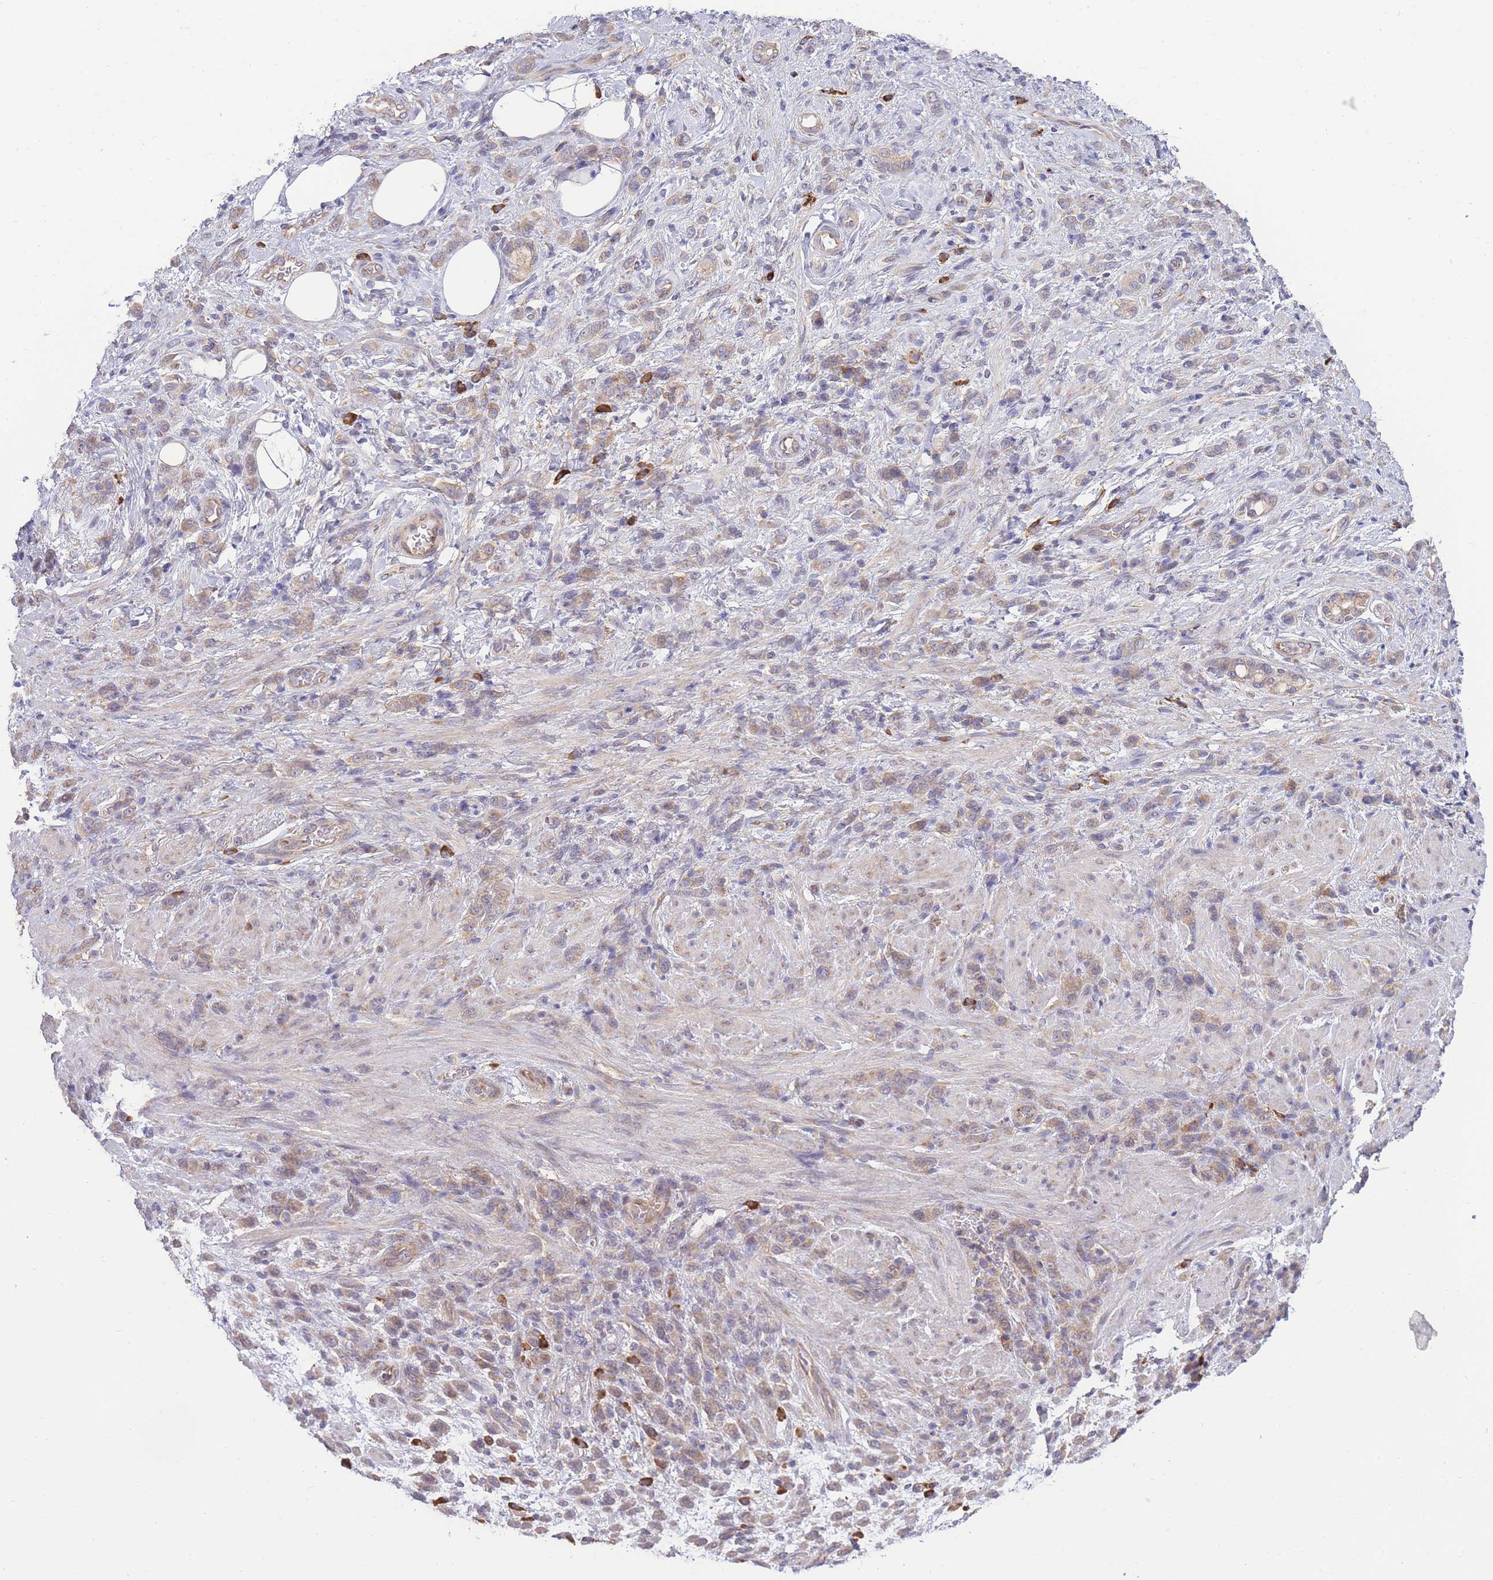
{"staining": {"intensity": "weak", "quantity": "25%-75%", "location": "cytoplasmic/membranous"}, "tissue": "stomach cancer", "cell_type": "Tumor cells", "image_type": "cancer", "snomed": [{"axis": "morphology", "description": "Adenocarcinoma, NOS"}, {"axis": "topography", "description": "Stomach"}], "caption": "Stomach adenocarcinoma stained for a protein displays weak cytoplasmic/membranous positivity in tumor cells.", "gene": "BEX1", "patient": {"sex": "male", "age": 77}}